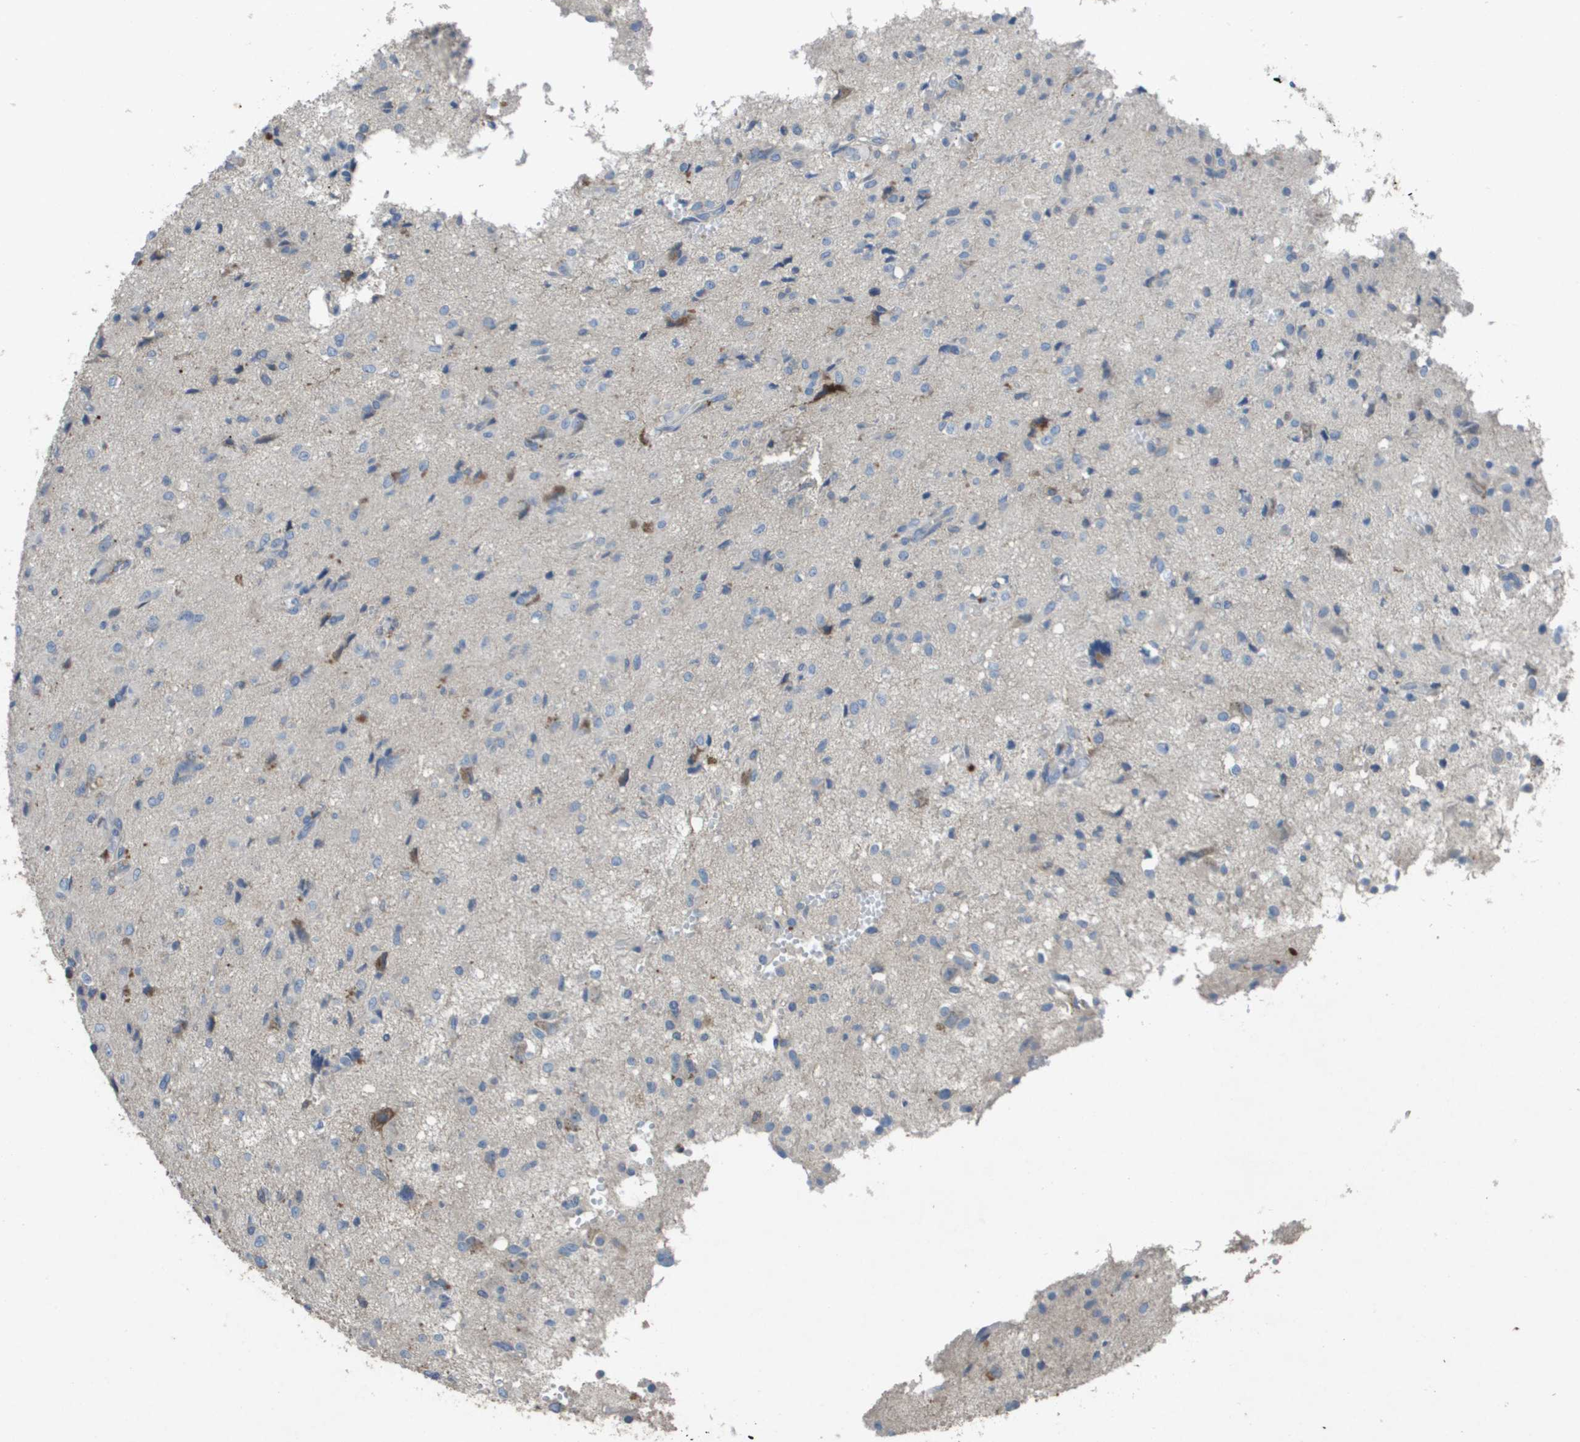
{"staining": {"intensity": "negative", "quantity": "none", "location": "none"}, "tissue": "glioma", "cell_type": "Tumor cells", "image_type": "cancer", "snomed": [{"axis": "morphology", "description": "Glioma, malignant, High grade"}, {"axis": "topography", "description": "Brain"}], "caption": "IHC photomicrograph of neoplastic tissue: malignant glioma (high-grade) stained with DAB demonstrates no significant protein staining in tumor cells.", "gene": "CLCA4", "patient": {"sex": "female", "age": 59}}